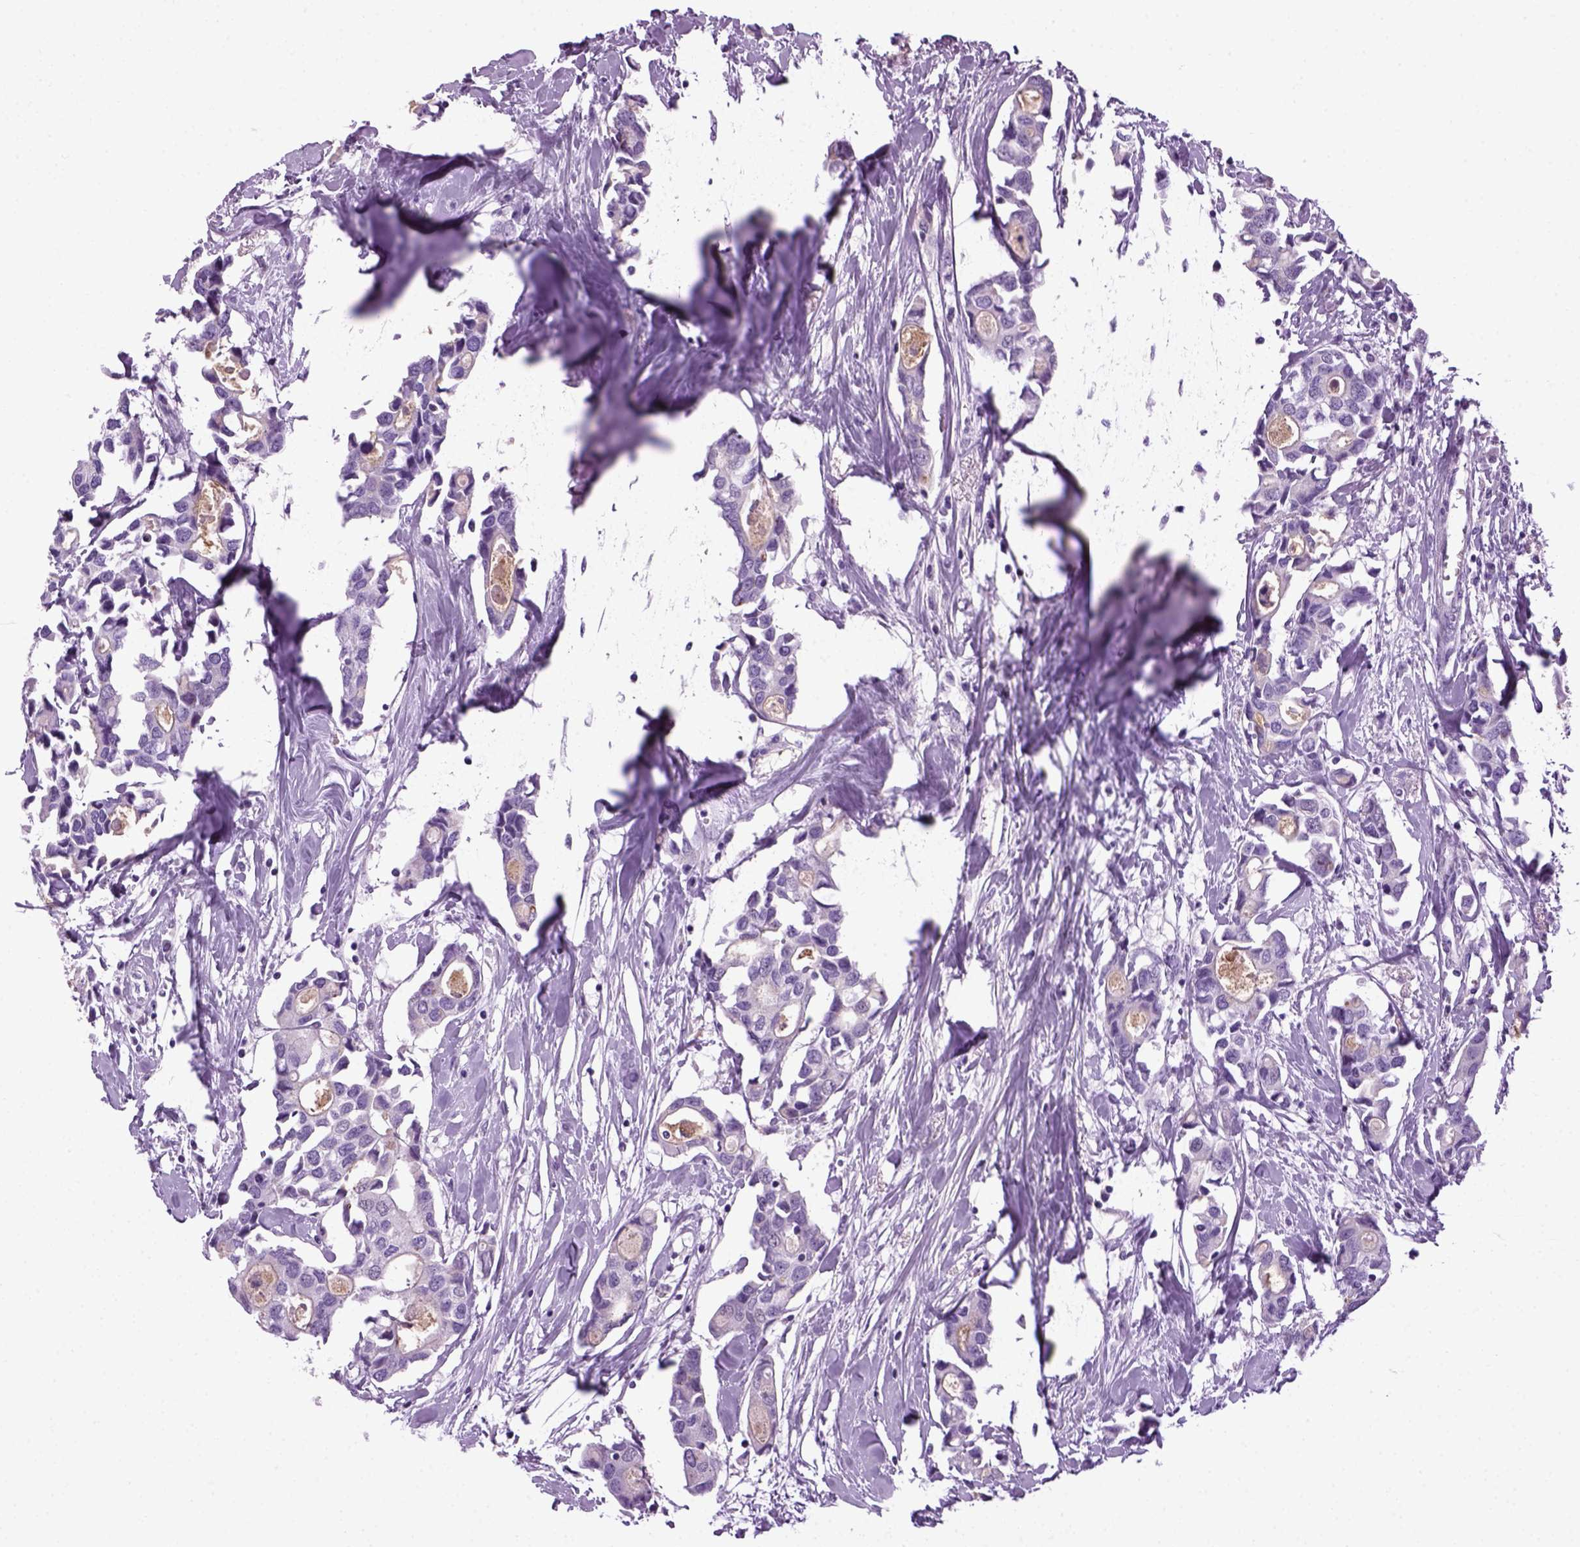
{"staining": {"intensity": "negative", "quantity": "none", "location": "none"}, "tissue": "breast cancer", "cell_type": "Tumor cells", "image_type": "cancer", "snomed": [{"axis": "morphology", "description": "Duct carcinoma"}, {"axis": "topography", "description": "Breast"}], "caption": "Human breast intraductal carcinoma stained for a protein using immunohistochemistry exhibits no positivity in tumor cells.", "gene": "HMCN2", "patient": {"sex": "female", "age": 83}}